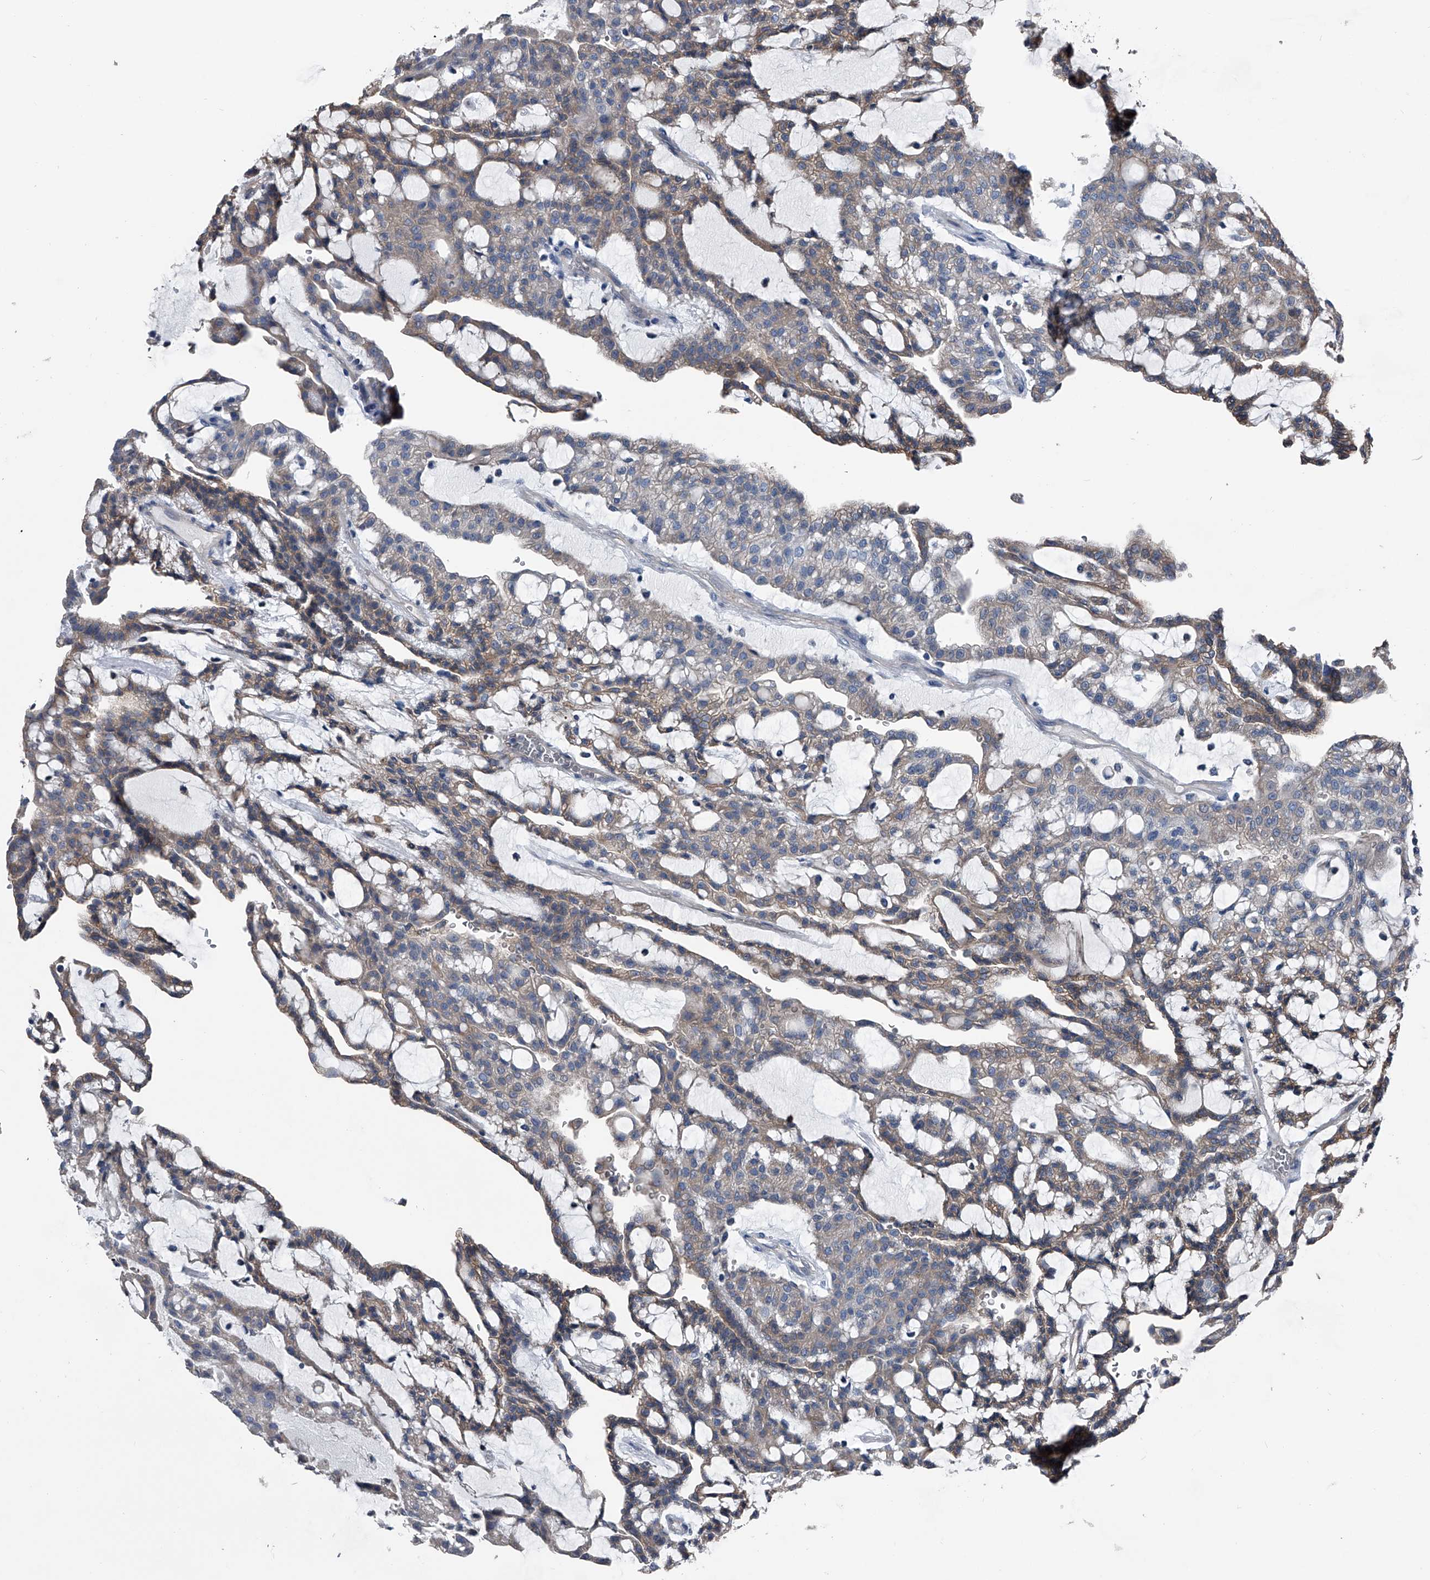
{"staining": {"intensity": "weak", "quantity": "25%-75%", "location": "cytoplasmic/membranous"}, "tissue": "renal cancer", "cell_type": "Tumor cells", "image_type": "cancer", "snomed": [{"axis": "morphology", "description": "Adenocarcinoma, NOS"}, {"axis": "topography", "description": "Kidney"}], "caption": "Renal cancer (adenocarcinoma) was stained to show a protein in brown. There is low levels of weak cytoplasmic/membranous staining in approximately 25%-75% of tumor cells.", "gene": "KIF13A", "patient": {"sex": "male", "age": 63}}